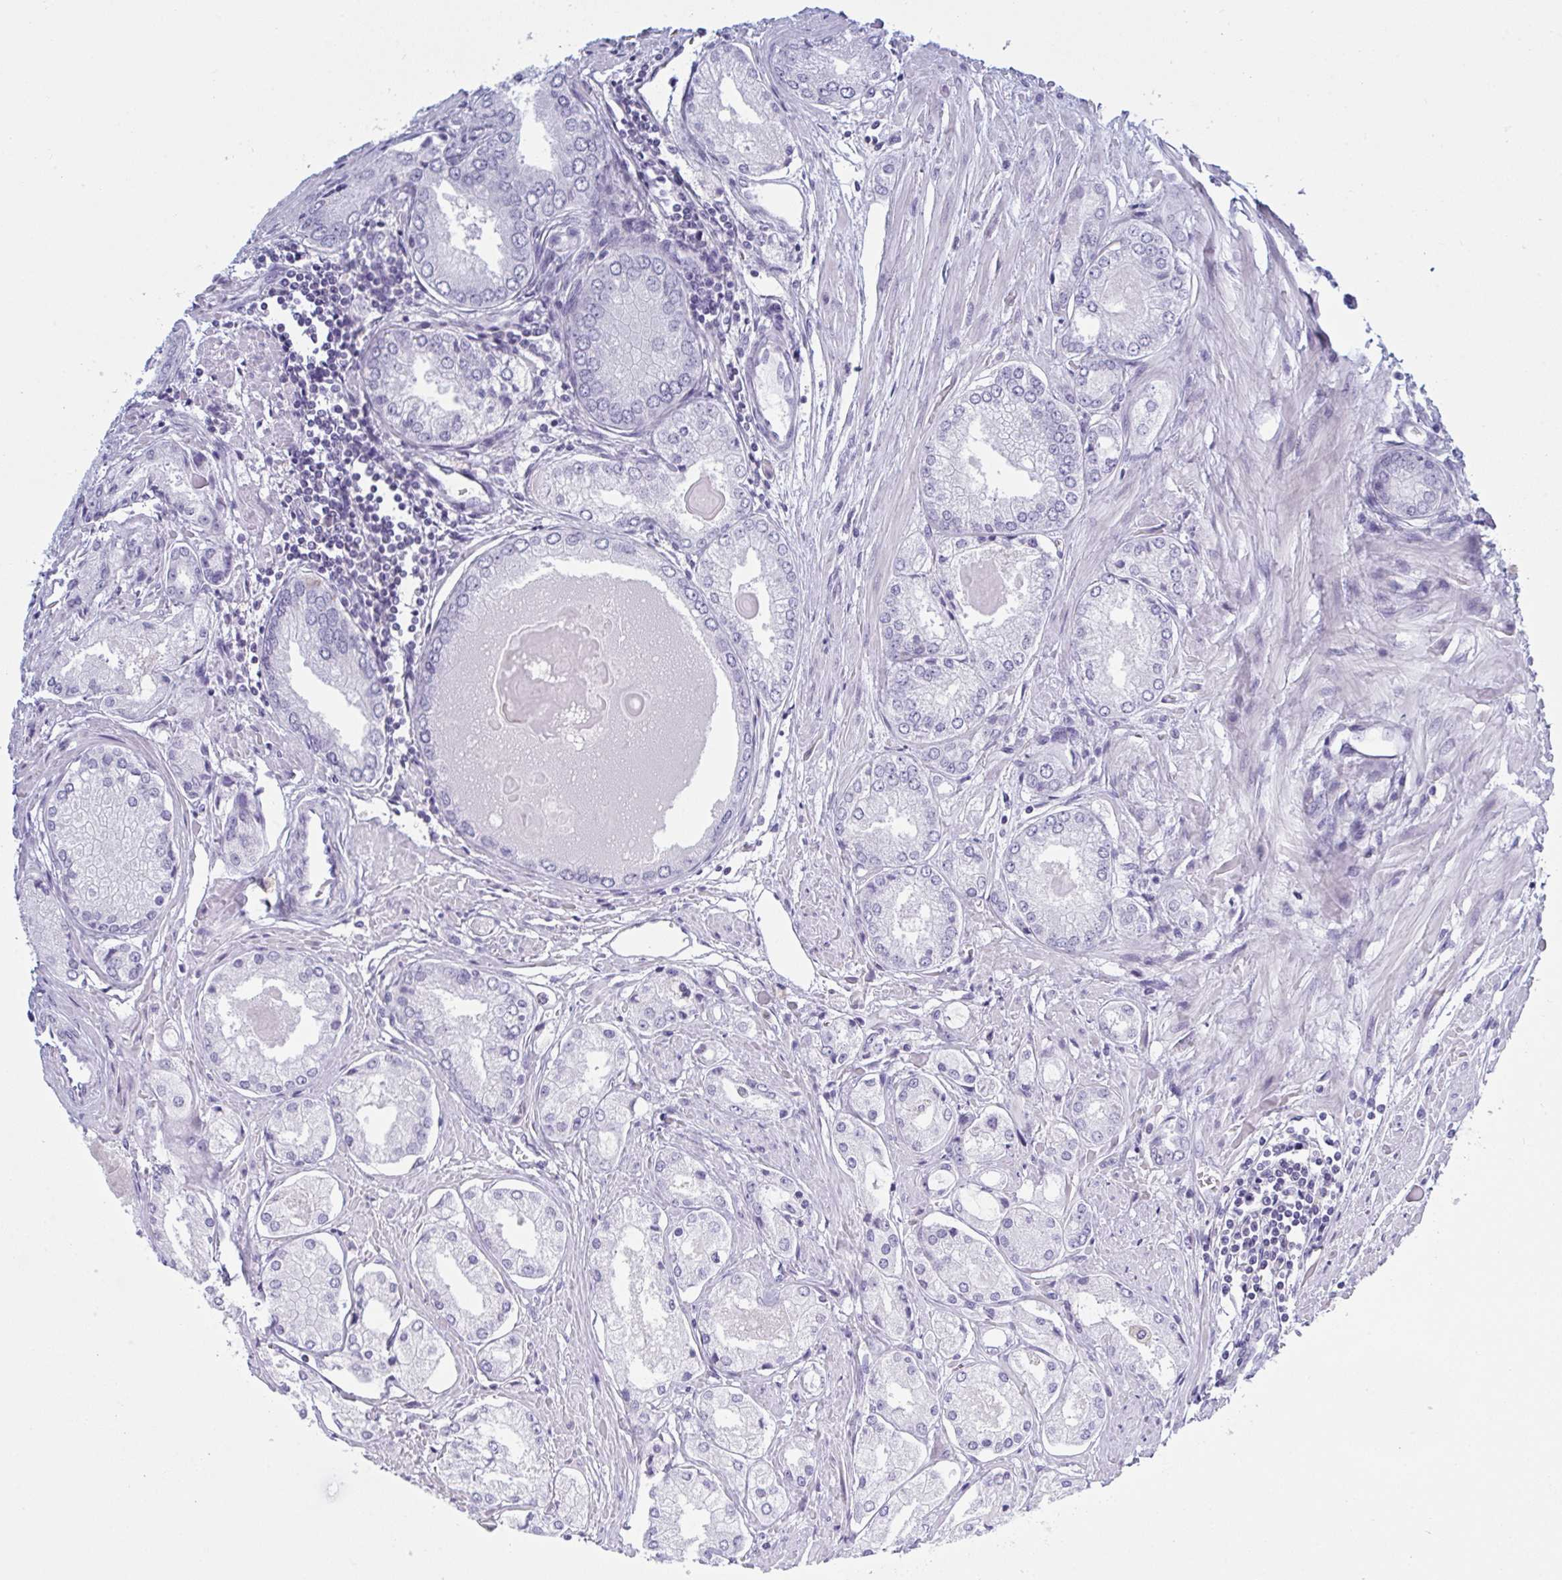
{"staining": {"intensity": "negative", "quantity": "none", "location": "none"}, "tissue": "prostate cancer", "cell_type": "Tumor cells", "image_type": "cancer", "snomed": [{"axis": "morphology", "description": "Adenocarcinoma, Low grade"}, {"axis": "topography", "description": "Prostate"}], "caption": "Immunohistochemistry image of prostate cancer stained for a protein (brown), which reveals no positivity in tumor cells.", "gene": "MYO1F", "patient": {"sex": "male", "age": 68}}